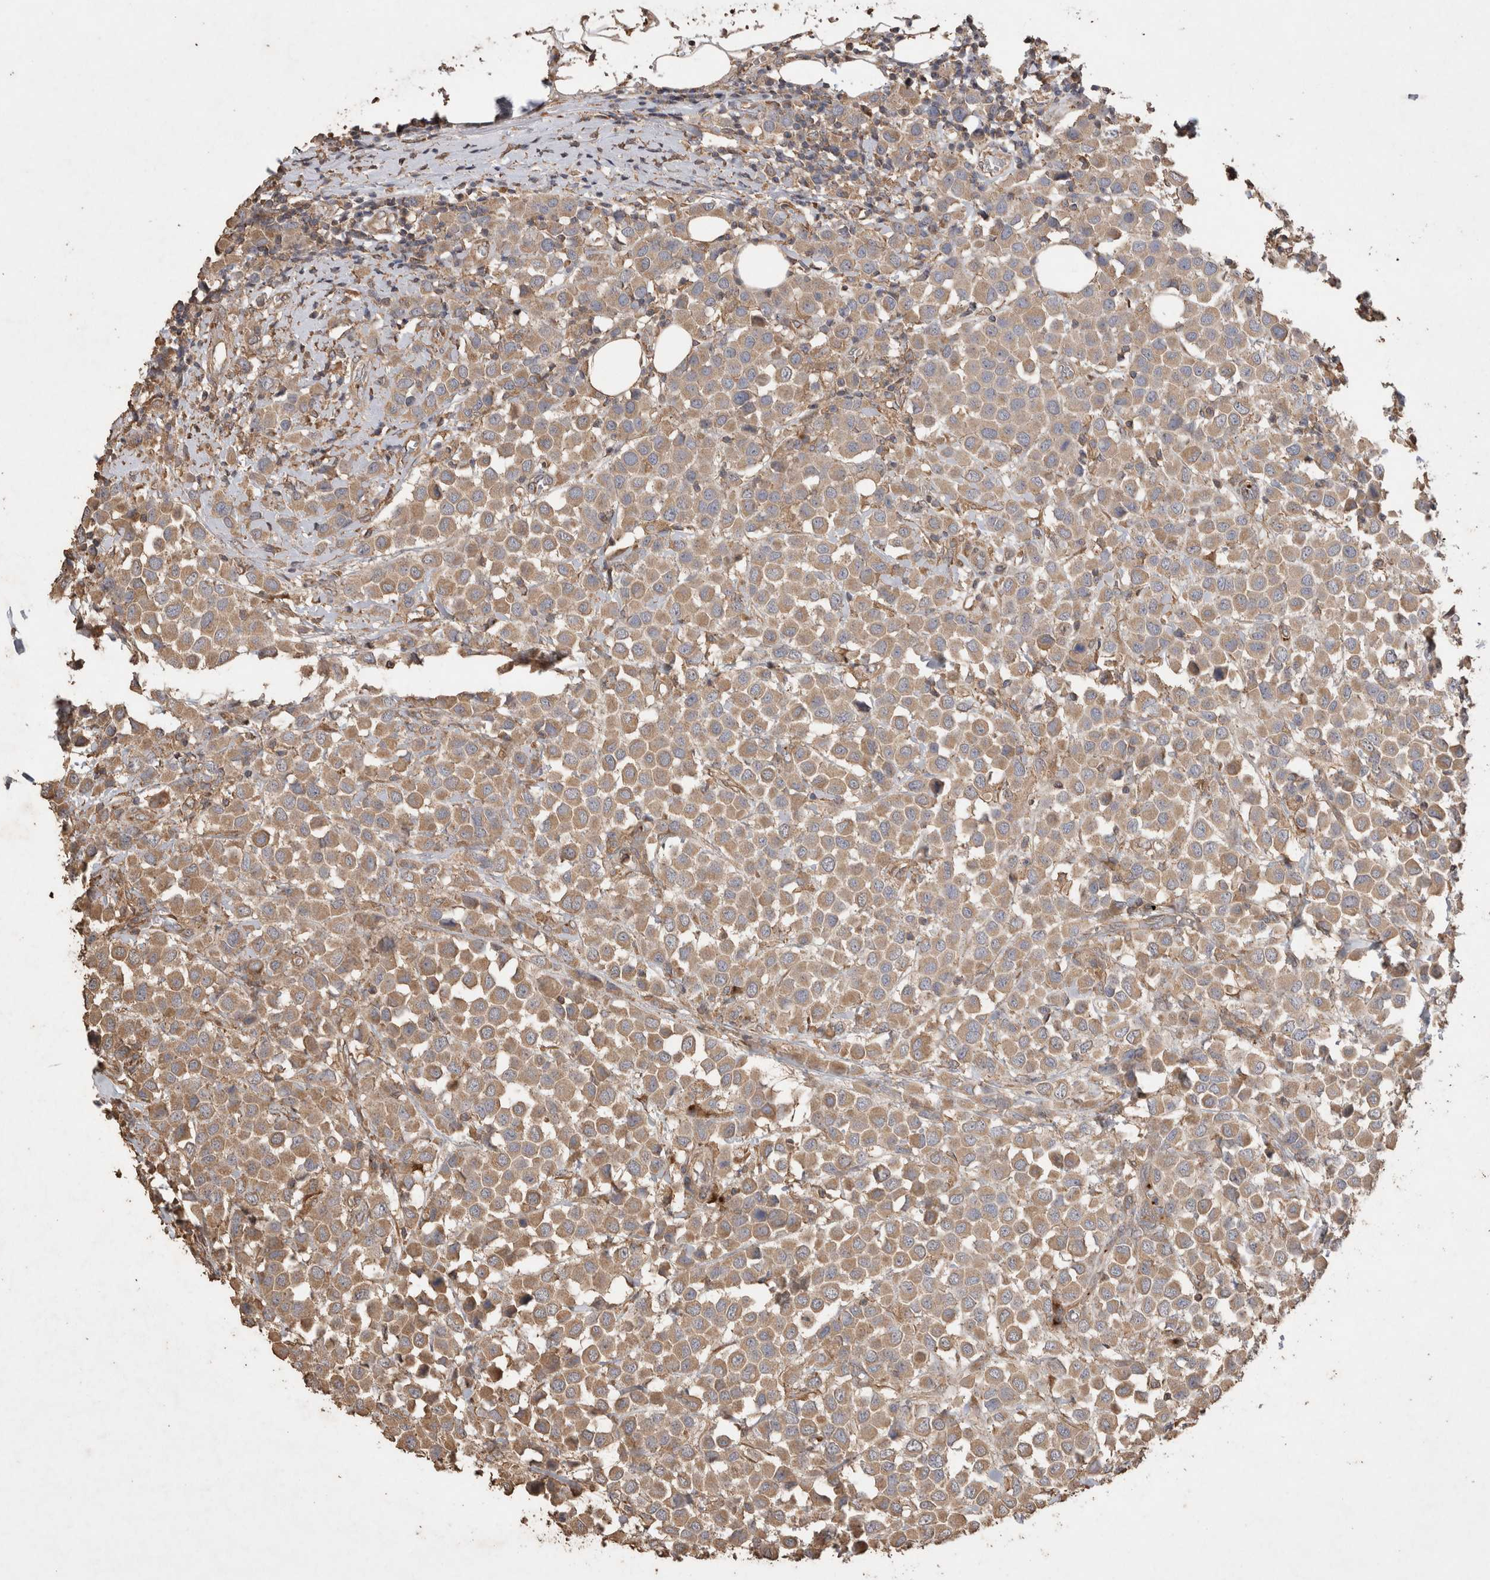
{"staining": {"intensity": "weak", "quantity": ">75%", "location": "cytoplasmic/membranous"}, "tissue": "breast cancer", "cell_type": "Tumor cells", "image_type": "cancer", "snomed": [{"axis": "morphology", "description": "Duct carcinoma"}, {"axis": "topography", "description": "Breast"}], "caption": "Immunohistochemistry (DAB (3,3'-diaminobenzidine)) staining of breast cancer (intraductal carcinoma) exhibits weak cytoplasmic/membranous protein staining in about >75% of tumor cells. (IHC, brightfield microscopy, high magnification).", "gene": "SNX31", "patient": {"sex": "female", "age": 61}}